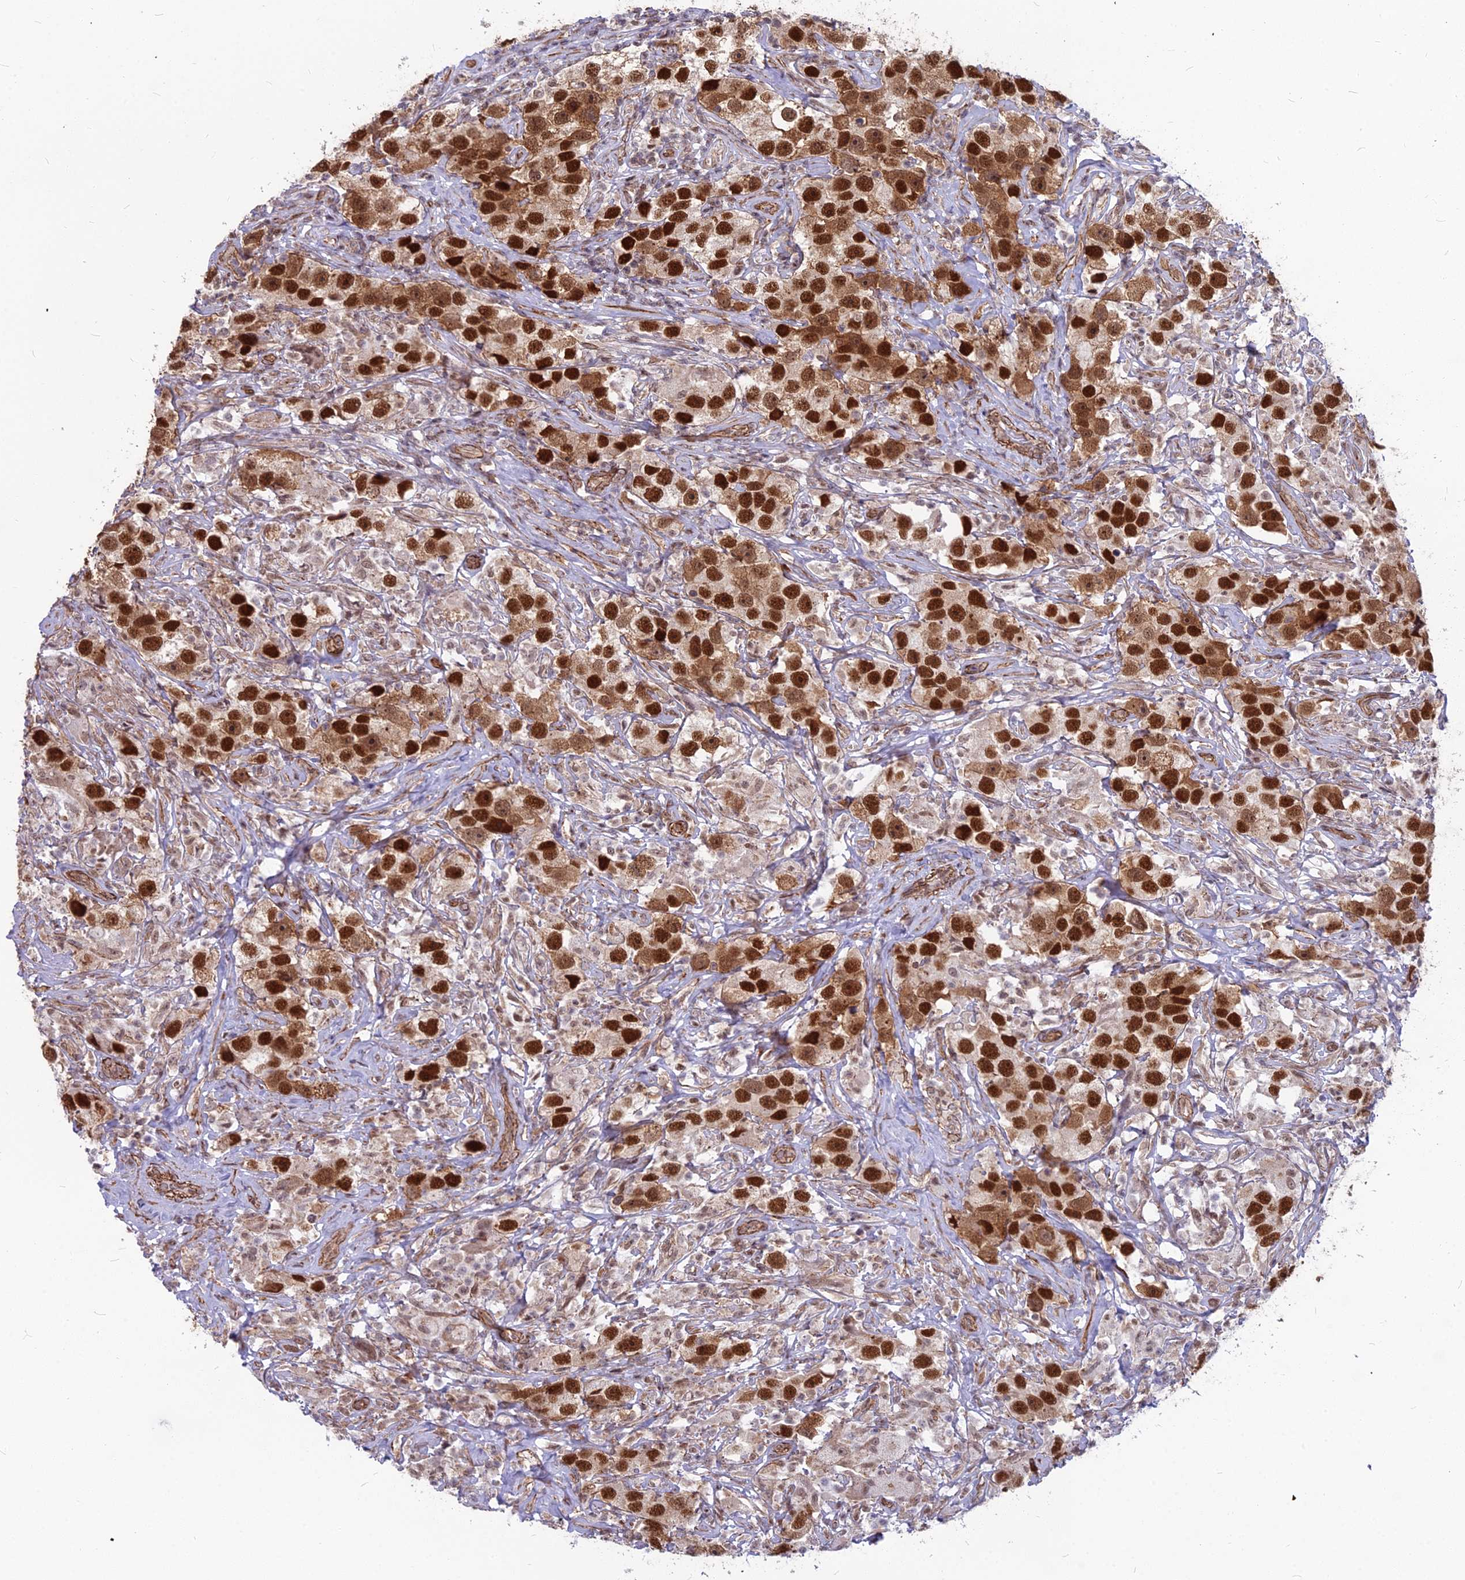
{"staining": {"intensity": "strong", "quantity": ">75%", "location": "nuclear"}, "tissue": "testis cancer", "cell_type": "Tumor cells", "image_type": "cancer", "snomed": [{"axis": "morphology", "description": "Seminoma, NOS"}, {"axis": "topography", "description": "Testis"}], "caption": "The immunohistochemical stain highlights strong nuclear positivity in tumor cells of testis cancer (seminoma) tissue. (DAB (3,3'-diaminobenzidine) = brown stain, brightfield microscopy at high magnification).", "gene": "YJU2", "patient": {"sex": "male", "age": 49}}